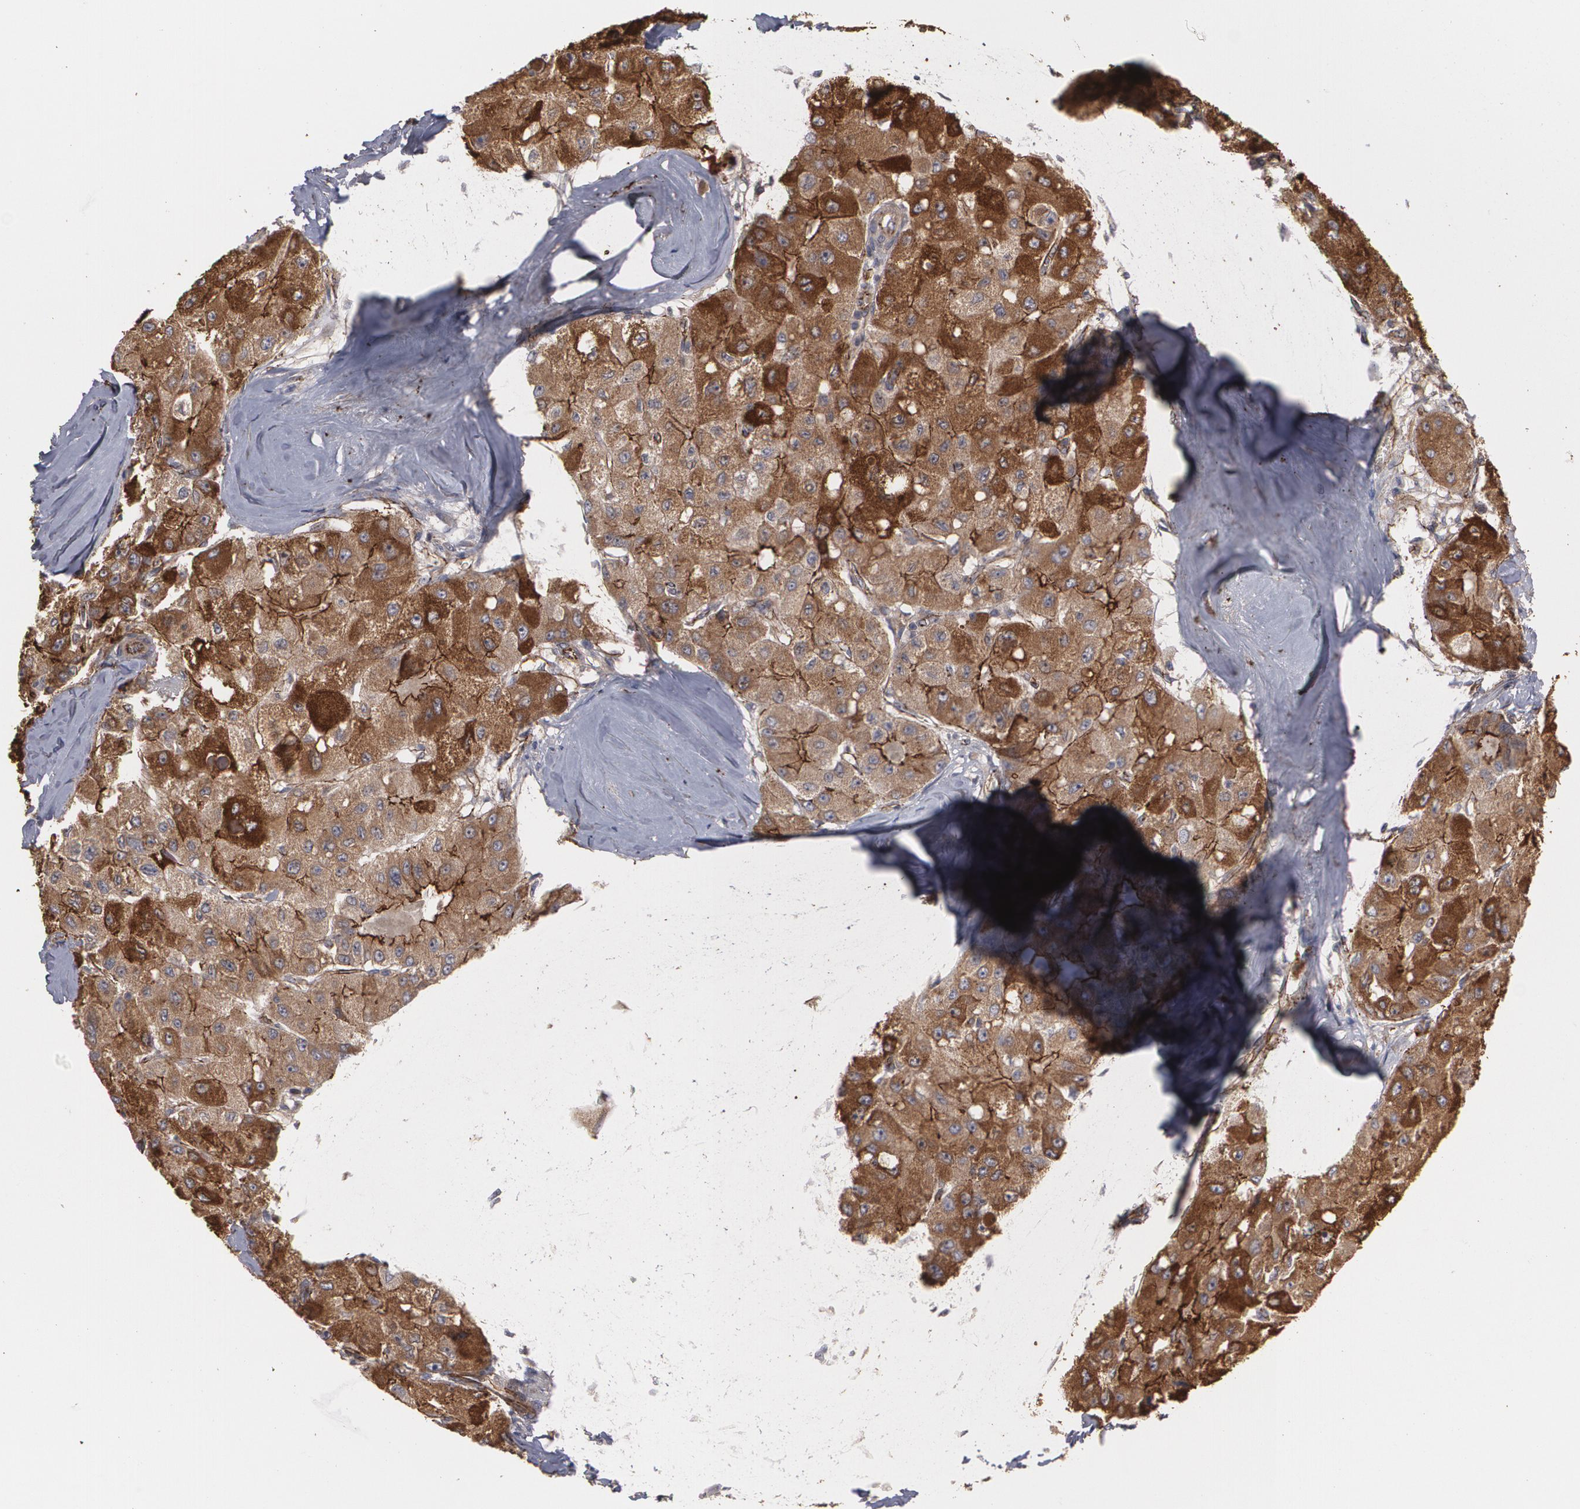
{"staining": {"intensity": "strong", "quantity": ">75%", "location": "cytoplasmic/membranous"}, "tissue": "liver cancer", "cell_type": "Tumor cells", "image_type": "cancer", "snomed": [{"axis": "morphology", "description": "Carcinoma, Hepatocellular, NOS"}, {"axis": "topography", "description": "Liver"}], "caption": "Liver cancer tissue exhibits strong cytoplasmic/membranous staining in approximately >75% of tumor cells, visualized by immunohistochemistry.", "gene": "TJP1", "patient": {"sex": "male", "age": 80}}